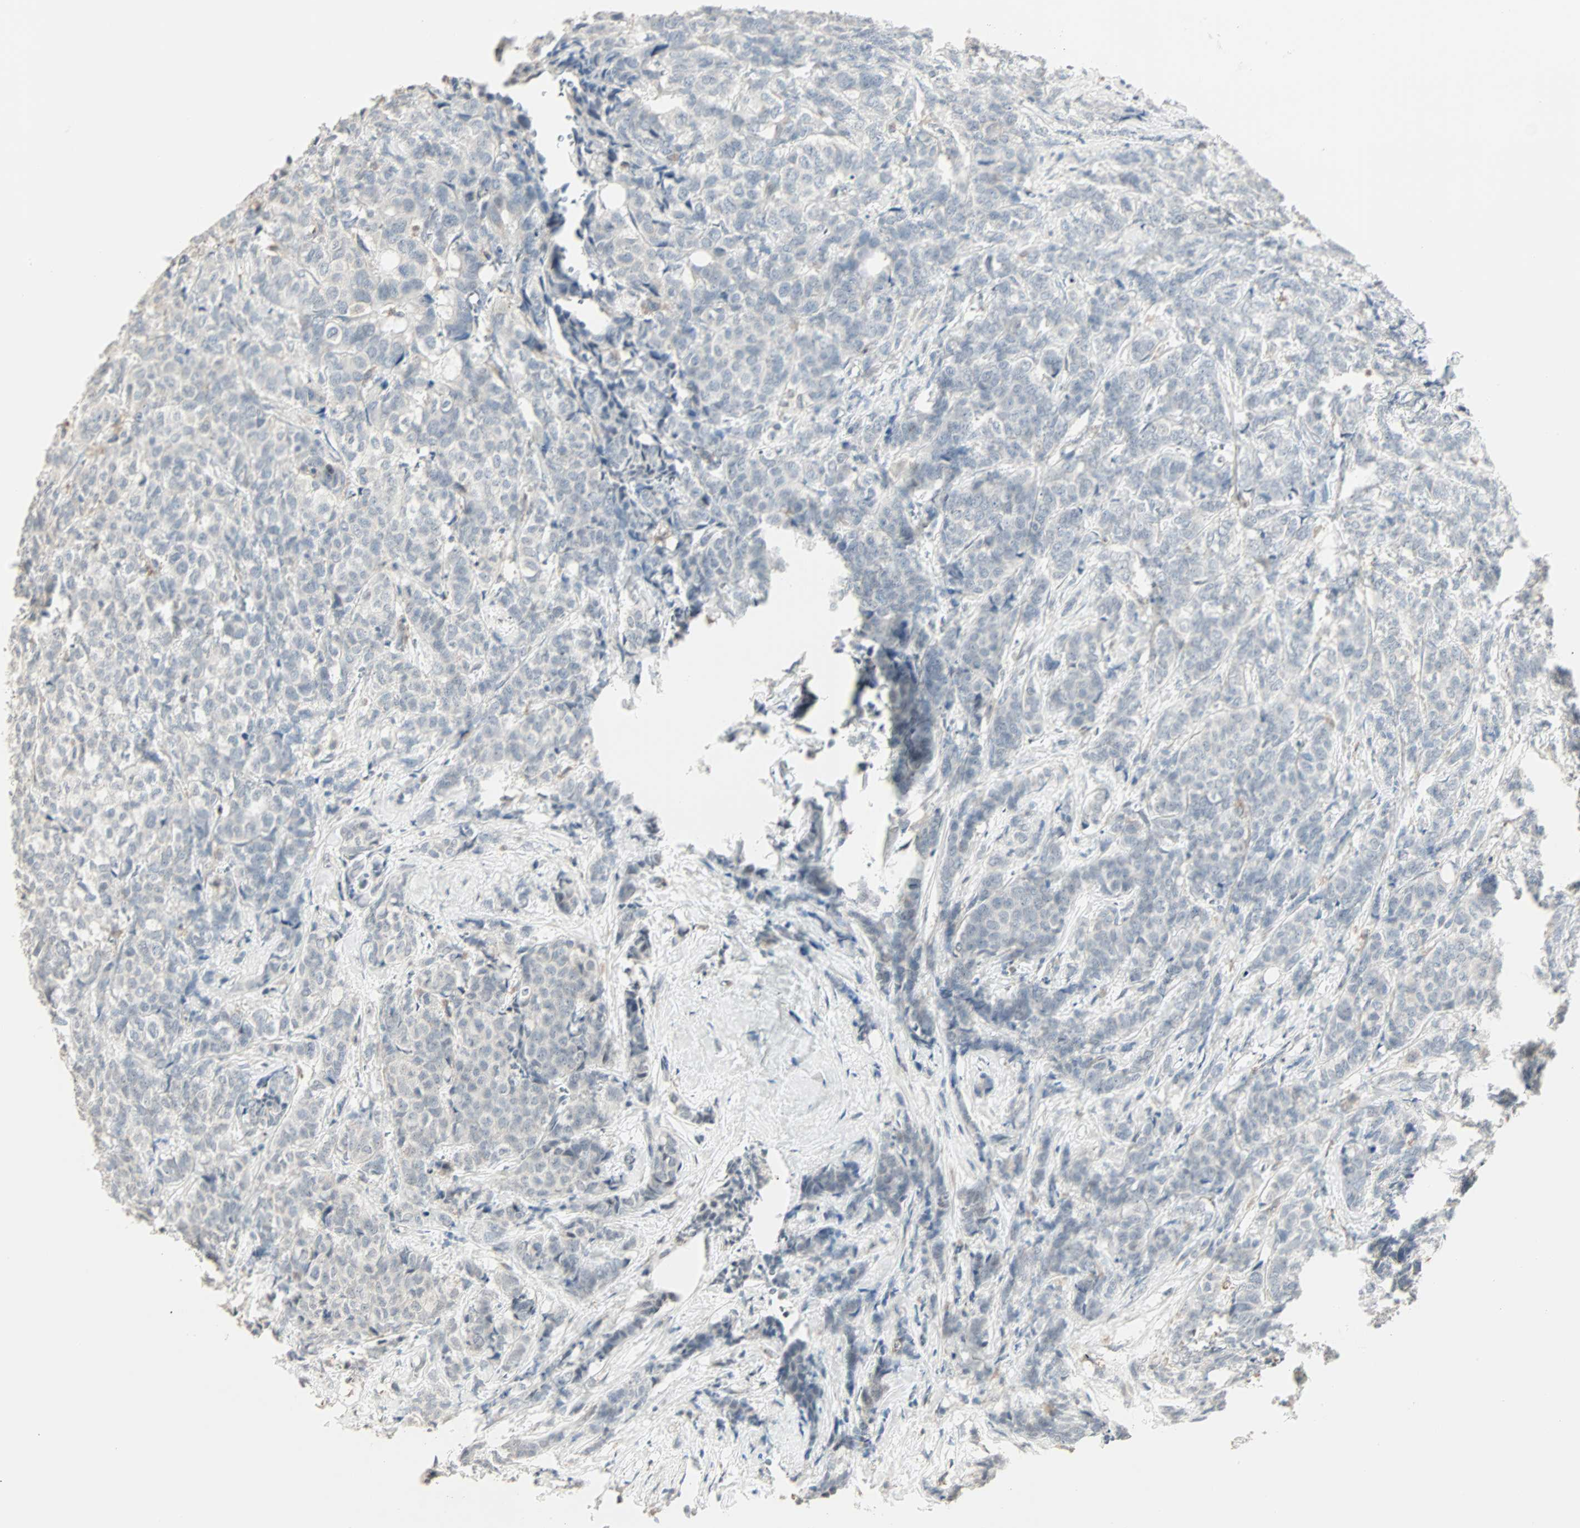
{"staining": {"intensity": "weak", "quantity": "25%-75%", "location": "cytoplasmic/membranous"}, "tissue": "breast cancer", "cell_type": "Tumor cells", "image_type": "cancer", "snomed": [{"axis": "morphology", "description": "Lobular carcinoma"}, {"axis": "topography", "description": "Breast"}], "caption": "The micrograph reveals a brown stain indicating the presence of a protein in the cytoplasmic/membranous of tumor cells in breast lobular carcinoma.", "gene": "KDM4A", "patient": {"sex": "female", "age": 60}}